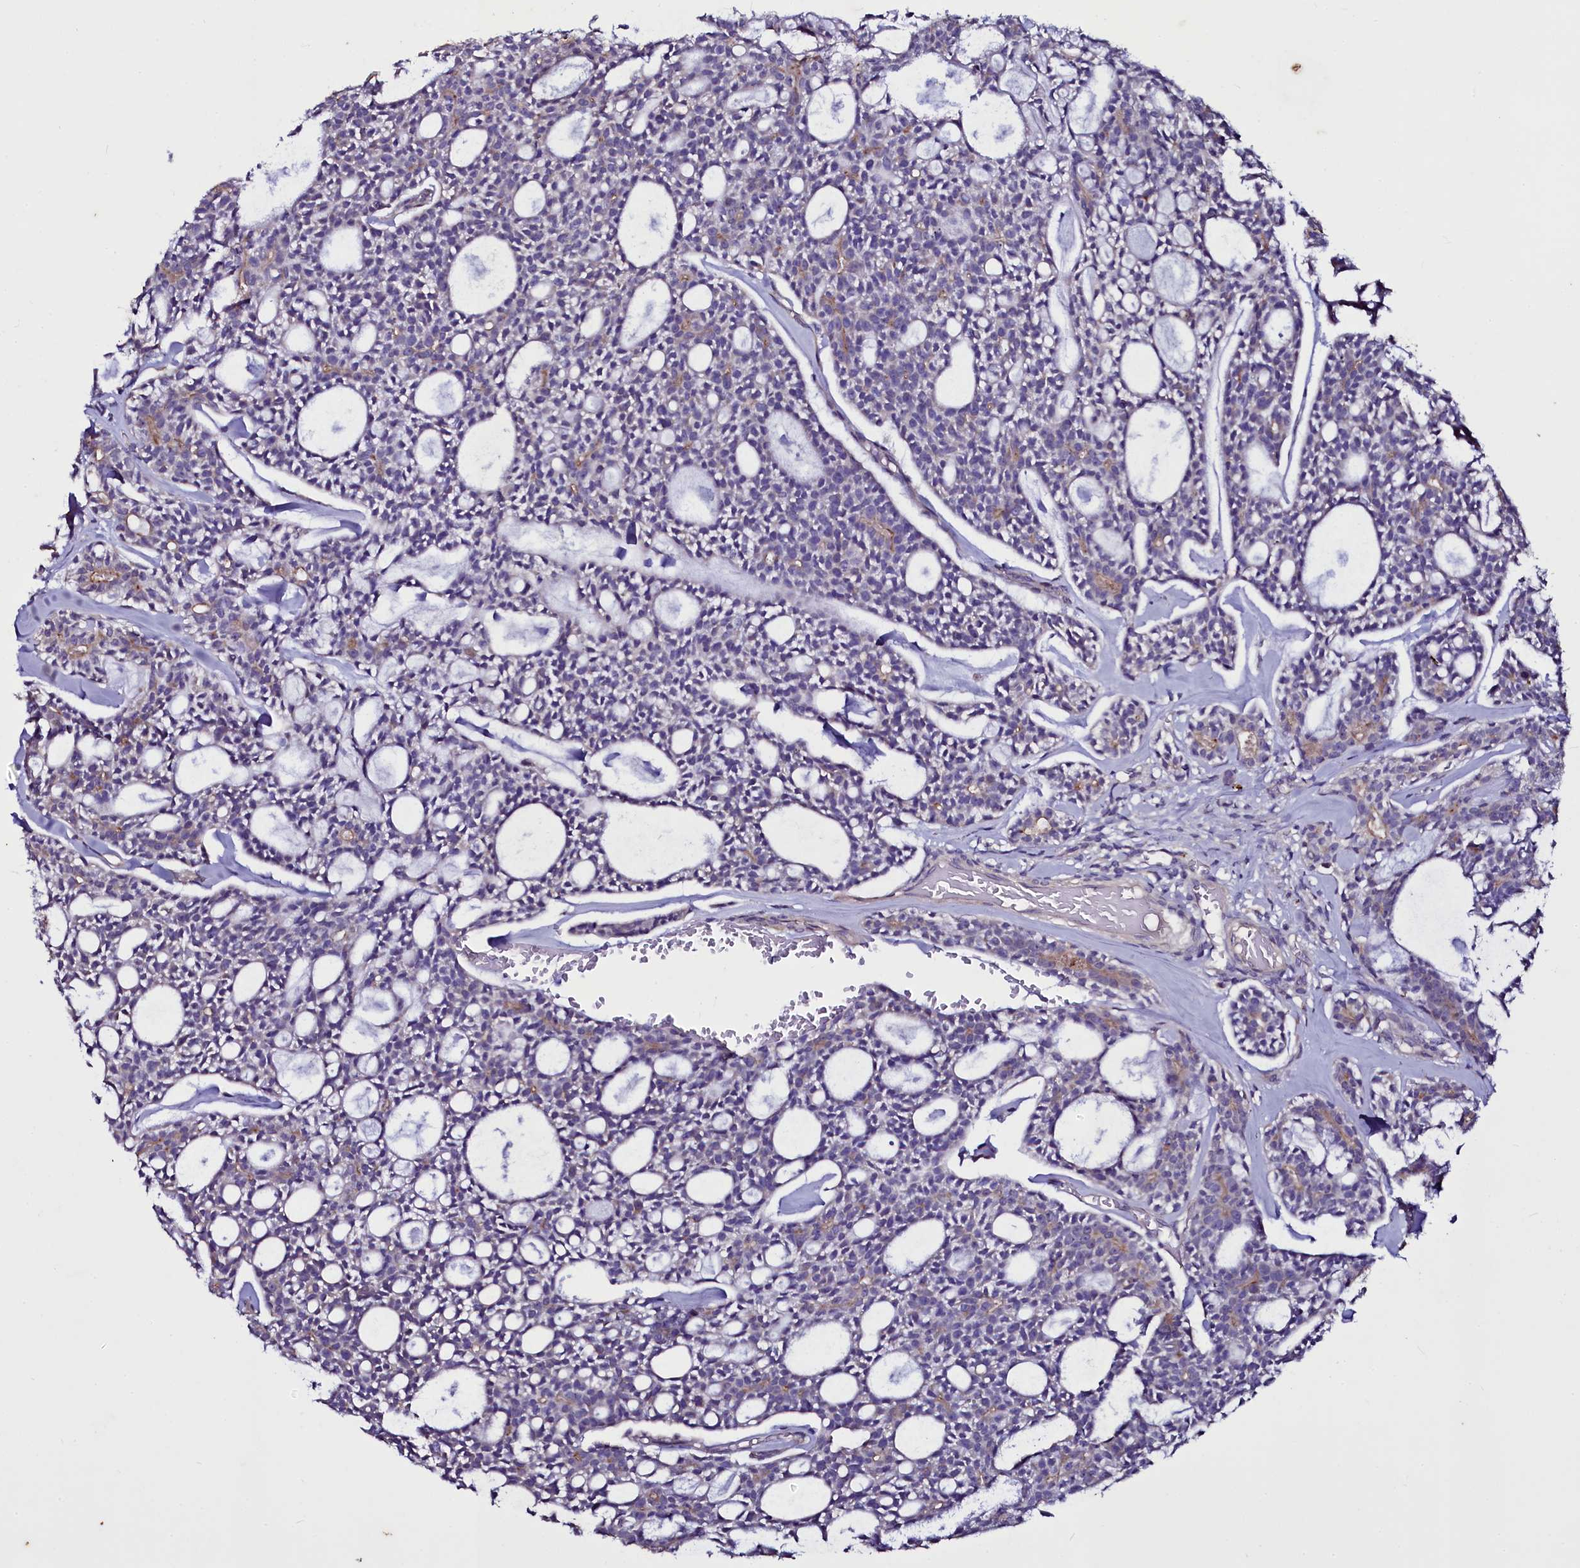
{"staining": {"intensity": "weak", "quantity": "<25%", "location": "cytoplasmic/membranous"}, "tissue": "head and neck cancer", "cell_type": "Tumor cells", "image_type": "cancer", "snomed": [{"axis": "morphology", "description": "Adenocarcinoma, NOS"}, {"axis": "topography", "description": "Salivary gland"}, {"axis": "topography", "description": "Head-Neck"}], "caption": "Human head and neck adenocarcinoma stained for a protein using immunohistochemistry (IHC) reveals no staining in tumor cells.", "gene": "SELENOT", "patient": {"sex": "male", "age": 55}}